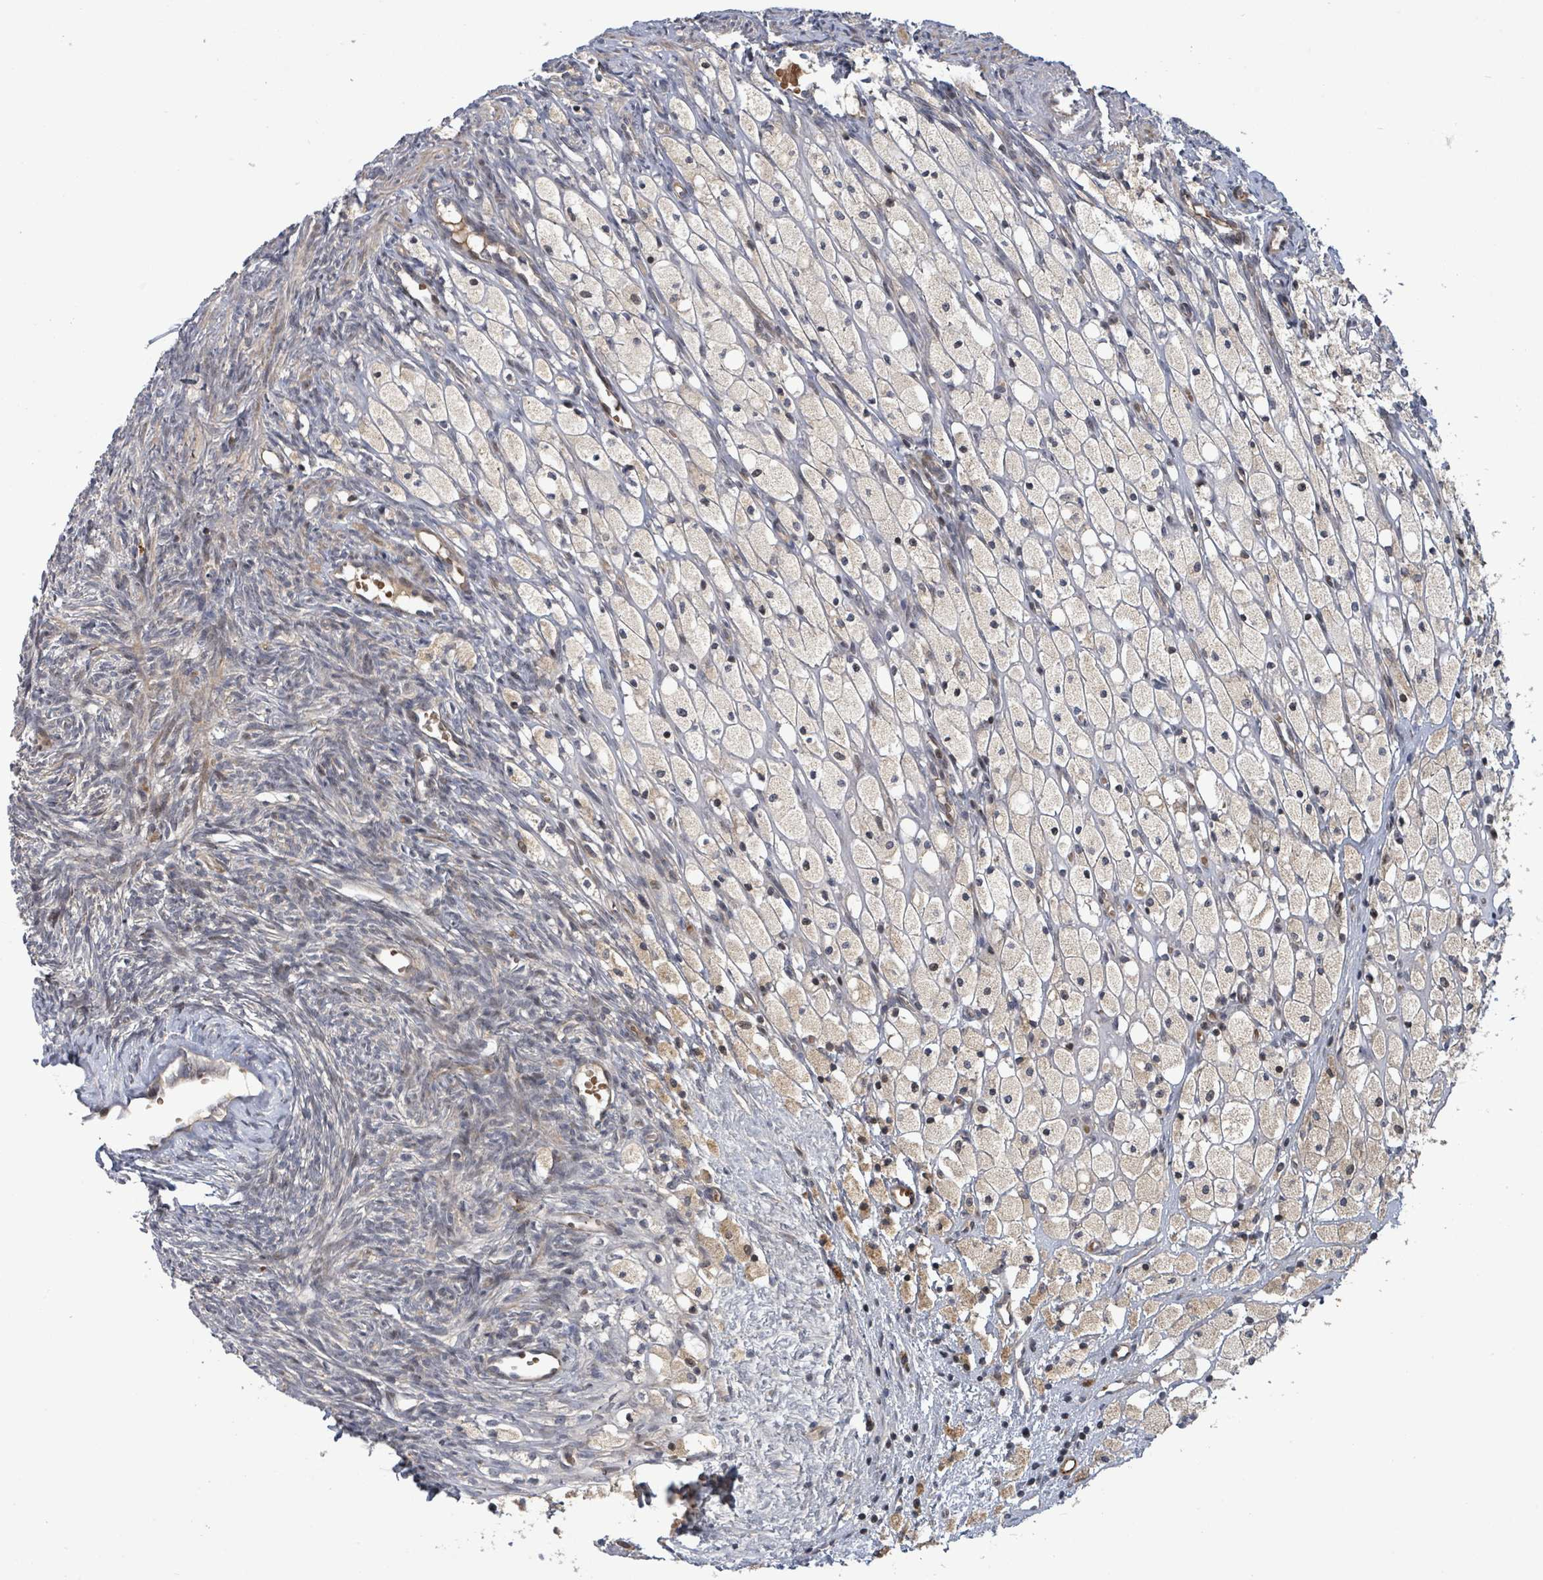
{"staining": {"intensity": "weak", "quantity": "<25%", "location": "cytoplasmic/membranous,nuclear"}, "tissue": "ovary", "cell_type": "Ovarian stroma cells", "image_type": "normal", "snomed": [{"axis": "morphology", "description": "Normal tissue, NOS"}, {"axis": "topography", "description": "Ovary"}], "caption": "Immunohistochemistry (IHC) micrograph of benign ovary: ovary stained with DAB reveals no significant protein positivity in ovarian stroma cells.", "gene": "ITGA11", "patient": {"sex": "female", "age": 51}}